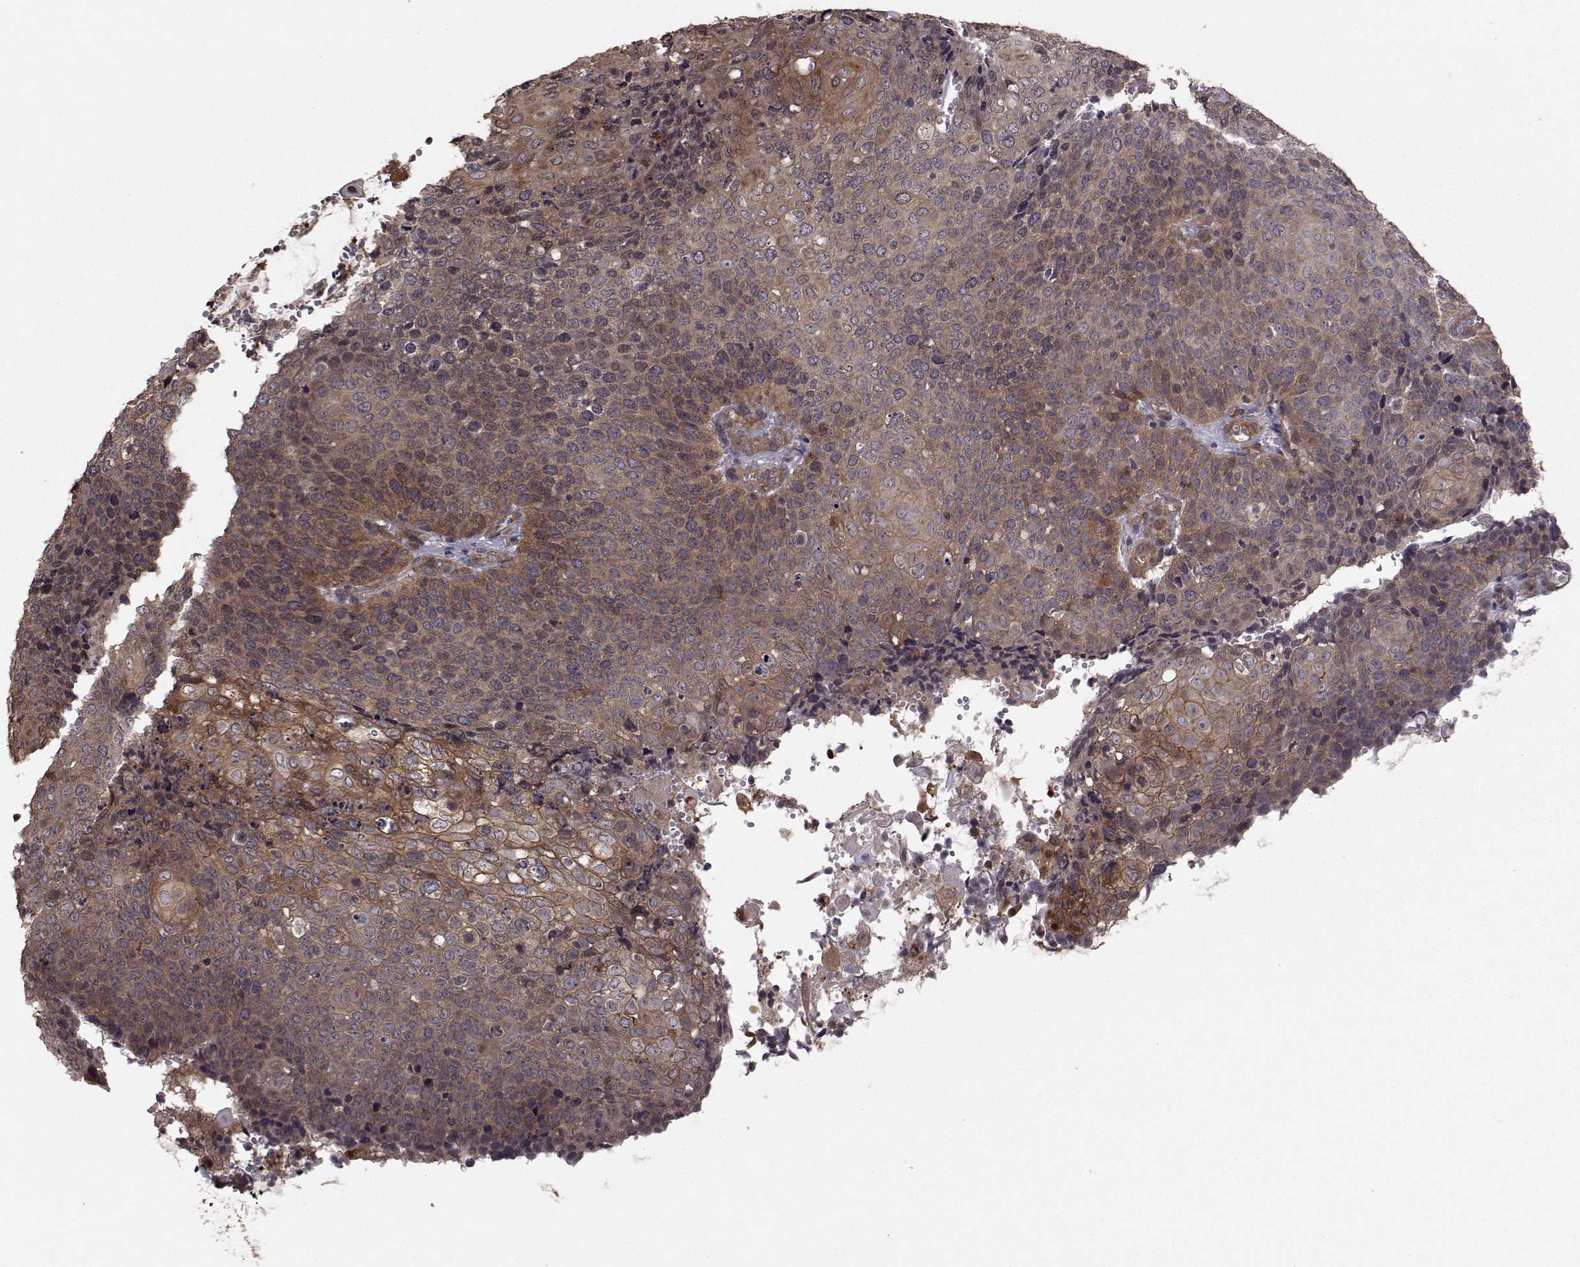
{"staining": {"intensity": "moderate", "quantity": ">75%", "location": "cytoplasmic/membranous"}, "tissue": "cervical cancer", "cell_type": "Tumor cells", "image_type": "cancer", "snomed": [{"axis": "morphology", "description": "Squamous cell carcinoma, NOS"}, {"axis": "topography", "description": "Cervix"}], "caption": "An immunohistochemistry micrograph of neoplastic tissue is shown. Protein staining in brown highlights moderate cytoplasmic/membranous positivity in cervical squamous cell carcinoma within tumor cells.", "gene": "TRIP10", "patient": {"sex": "female", "age": 39}}